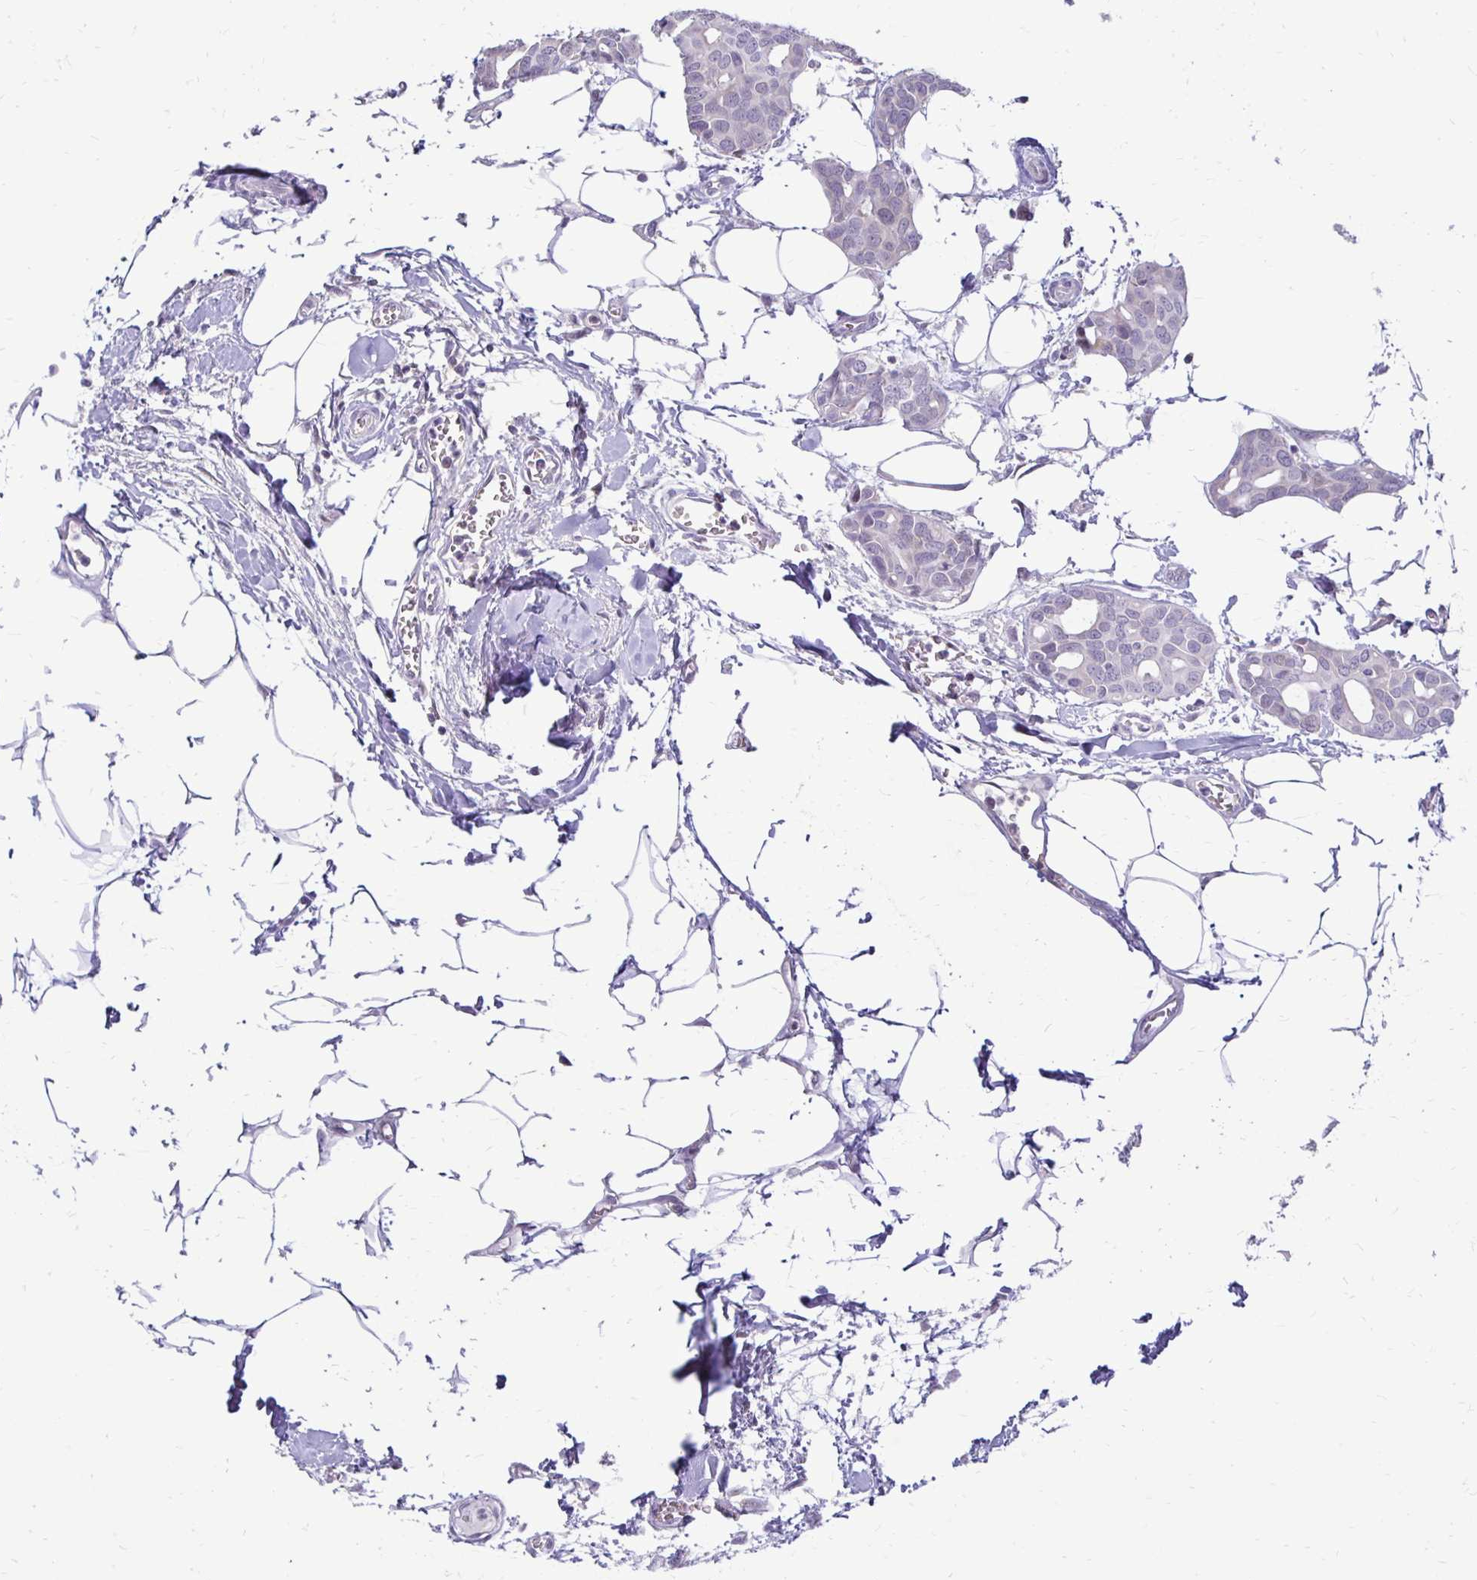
{"staining": {"intensity": "negative", "quantity": "none", "location": "none"}, "tissue": "breast cancer", "cell_type": "Tumor cells", "image_type": "cancer", "snomed": [{"axis": "morphology", "description": "Duct carcinoma"}, {"axis": "topography", "description": "Breast"}], "caption": "Immunohistochemistry (IHC) of breast infiltrating ductal carcinoma exhibits no staining in tumor cells. (Stains: DAB (3,3'-diaminobenzidine) immunohistochemistry (IHC) with hematoxylin counter stain, Microscopy: brightfield microscopy at high magnification).", "gene": "GAS2", "patient": {"sex": "female", "age": 54}}